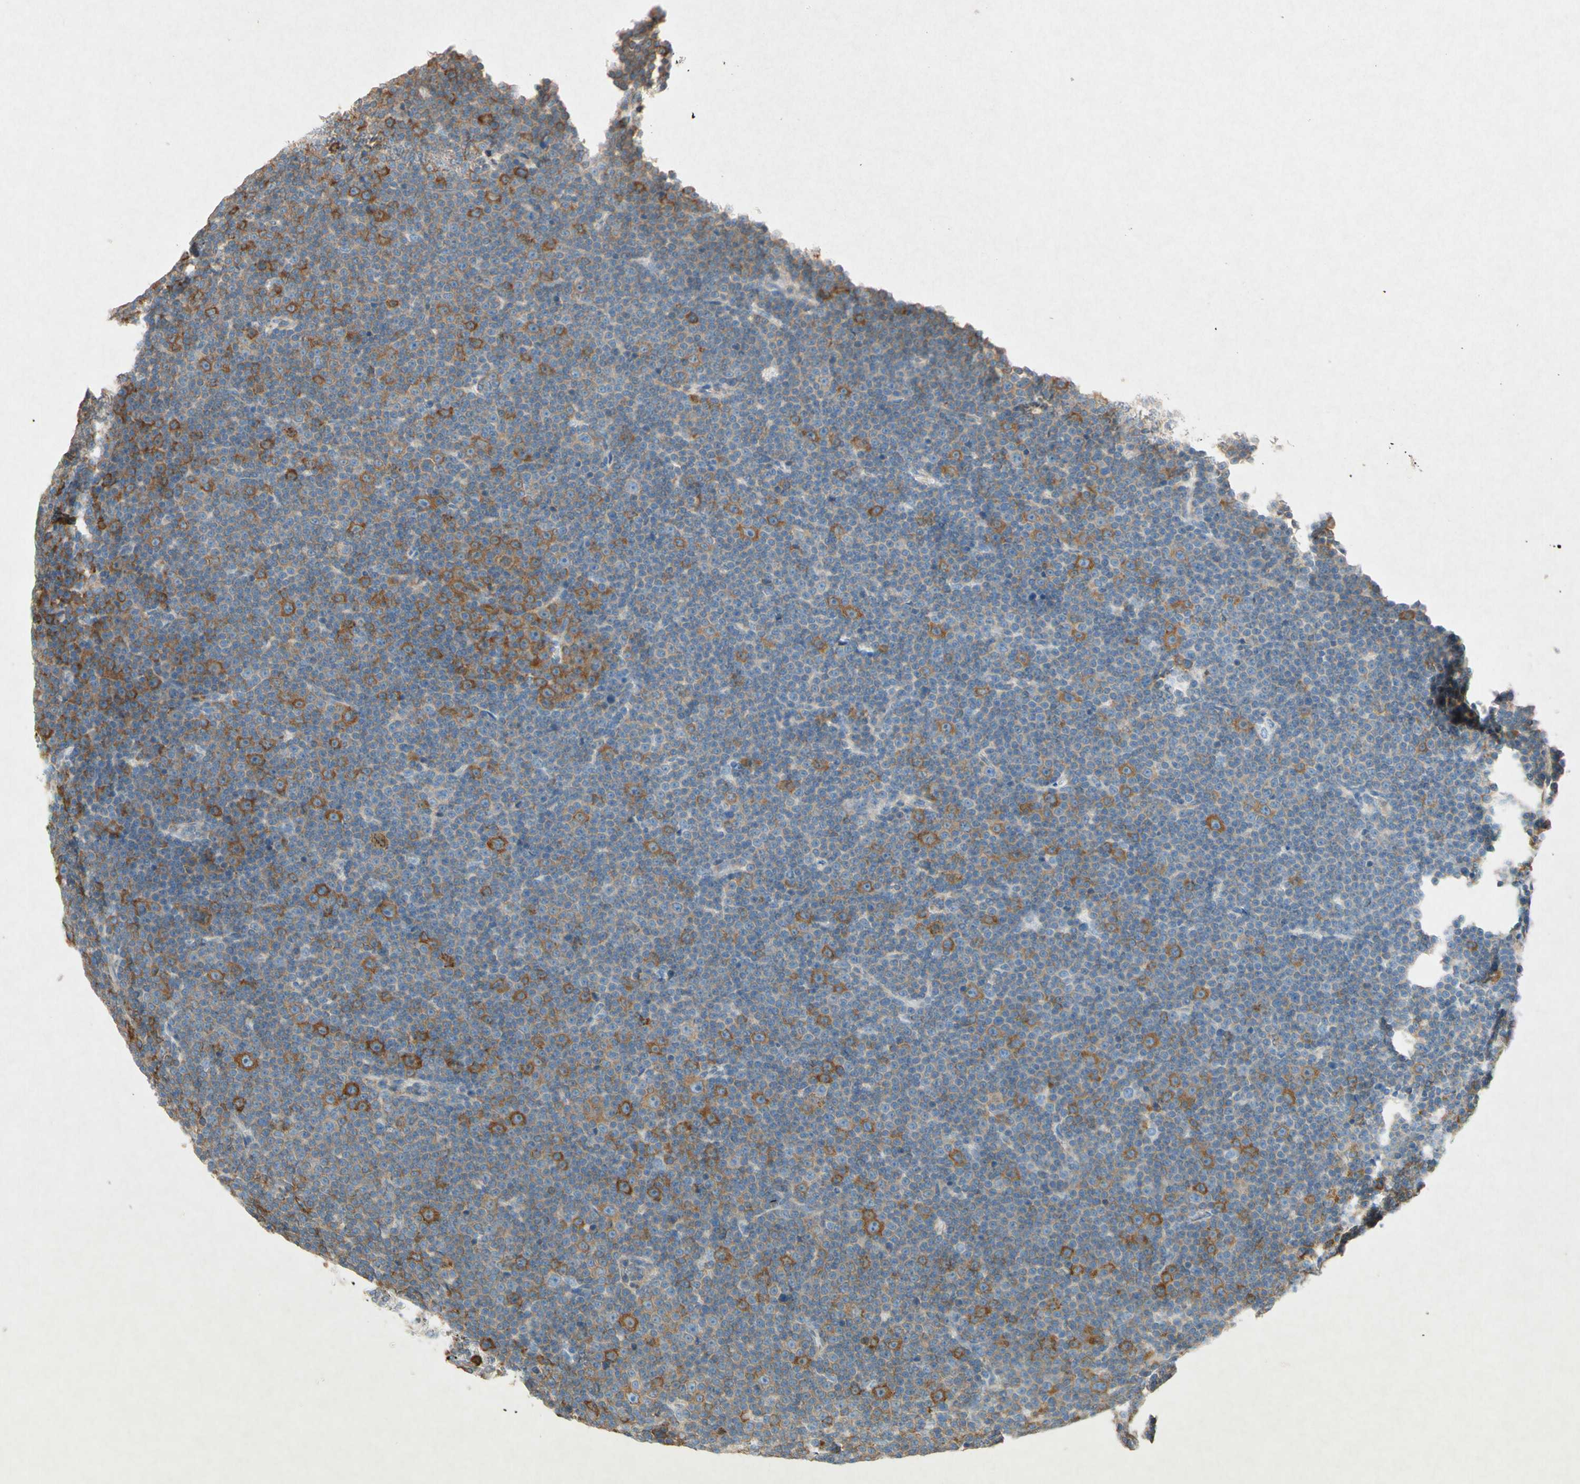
{"staining": {"intensity": "strong", "quantity": "25%-75%", "location": "cytoplasmic/membranous"}, "tissue": "lymphoma", "cell_type": "Tumor cells", "image_type": "cancer", "snomed": [{"axis": "morphology", "description": "Malignant lymphoma, non-Hodgkin's type, Low grade"}, {"axis": "topography", "description": "Lymph node"}], "caption": "This image reveals immunohistochemistry (IHC) staining of human low-grade malignant lymphoma, non-Hodgkin's type, with high strong cytoplasmic/membranous positivity in approximately 25%-75% of tumor cells.", "gene": "PABPC1", "patient": {"sex": "female", "age": 67}}